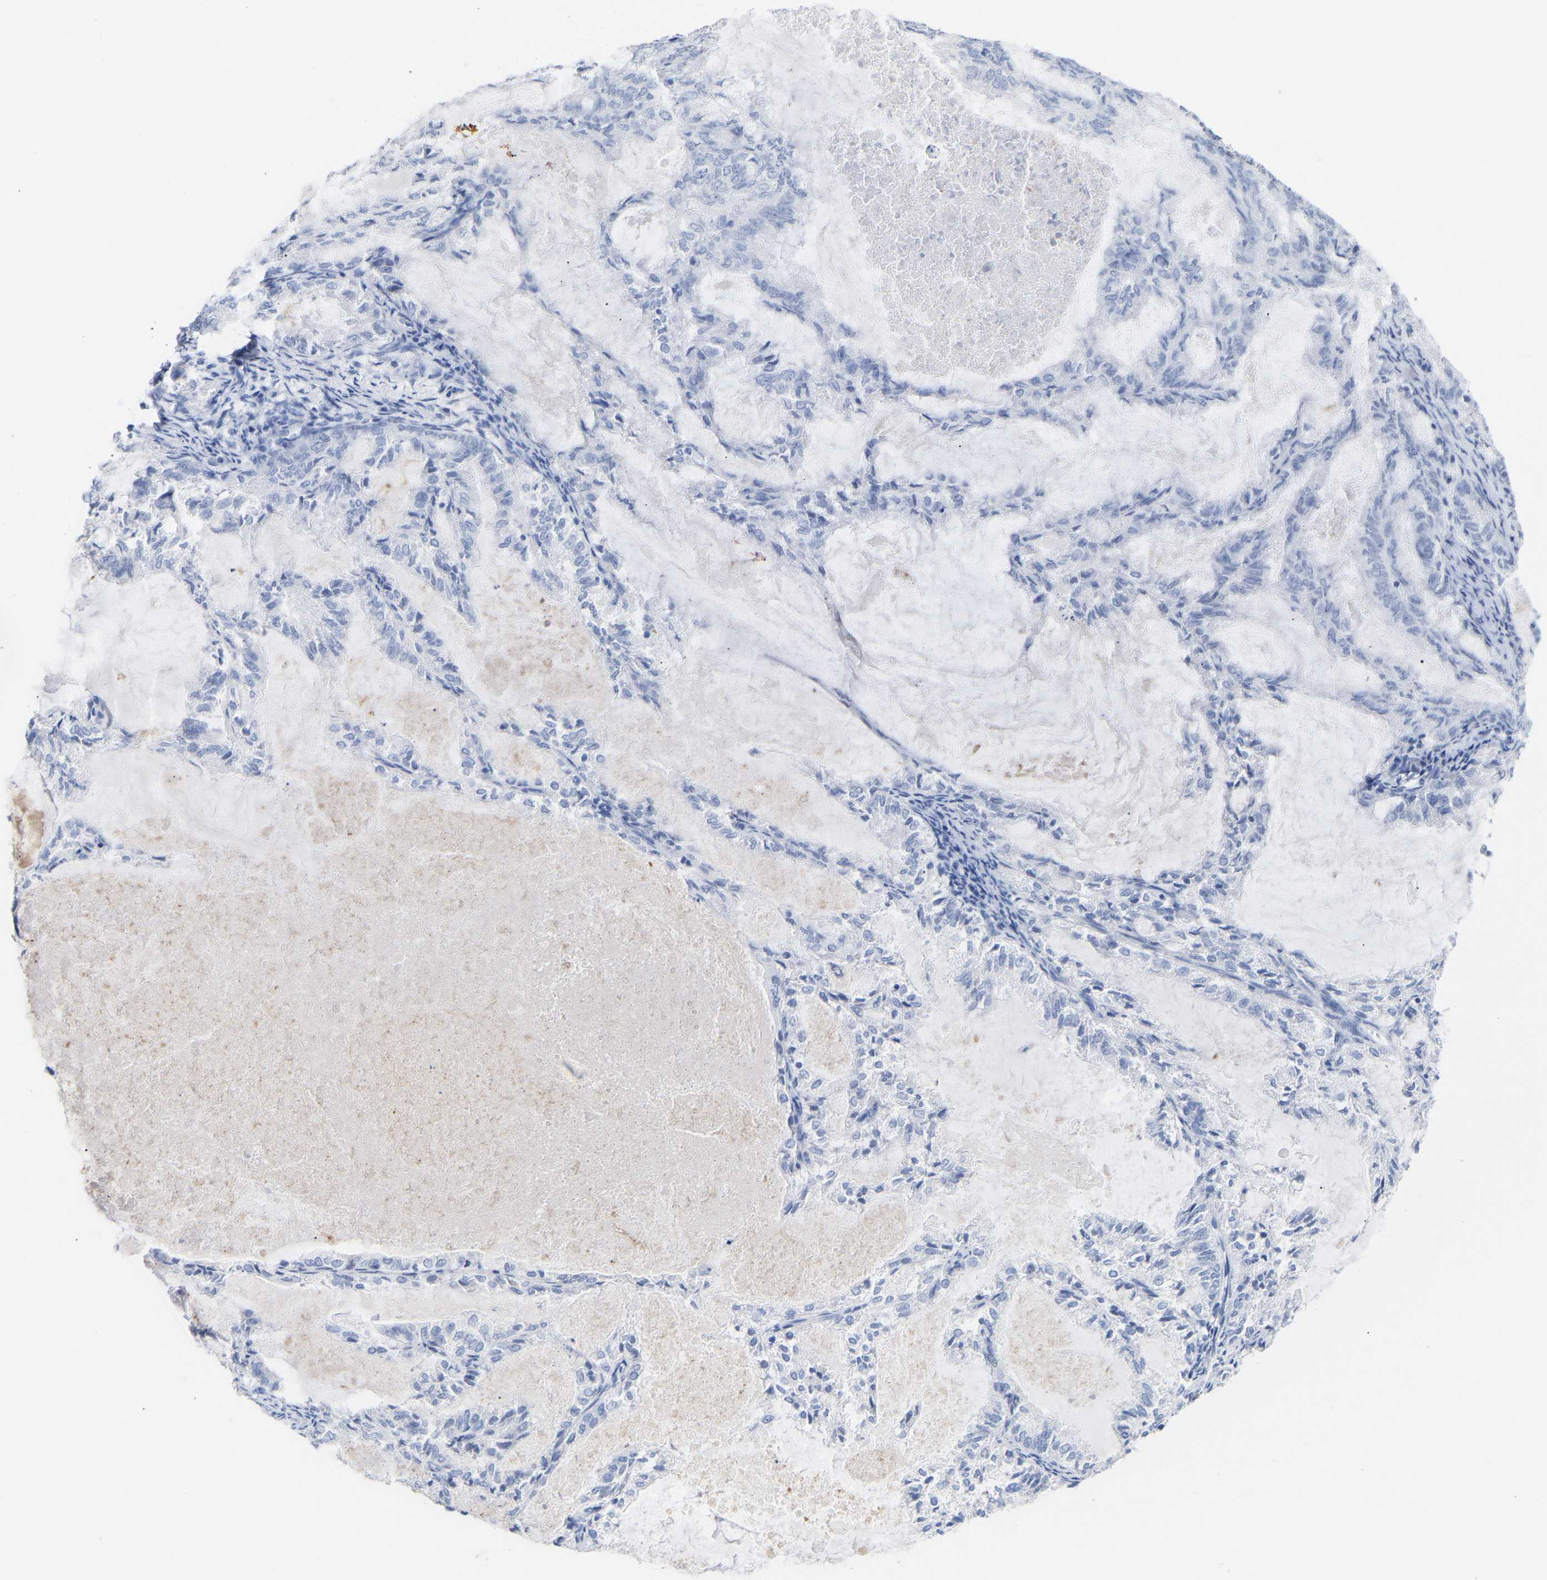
{"staining": {"intensity": "negative", "quantity": "none", "location": "none"}, "tissue": "endometrial cancer", "cell_type": "Tumor cells", "image_type": "cancer", "snomed": [{"axis": "morphology", "description": "Adenocarcinoma, NOS"}, {"axis": "topography", "description": "Endometrium"}], "caption": "IHC image of neoplastic tissue: human endometrial adenocarcinoma stained with DAB (3,3'-diaminobenzidine) shows no significant protein expression in tumor cells.", "gene": "AMPH", "patient": {"sex": "female", "age": 86}}